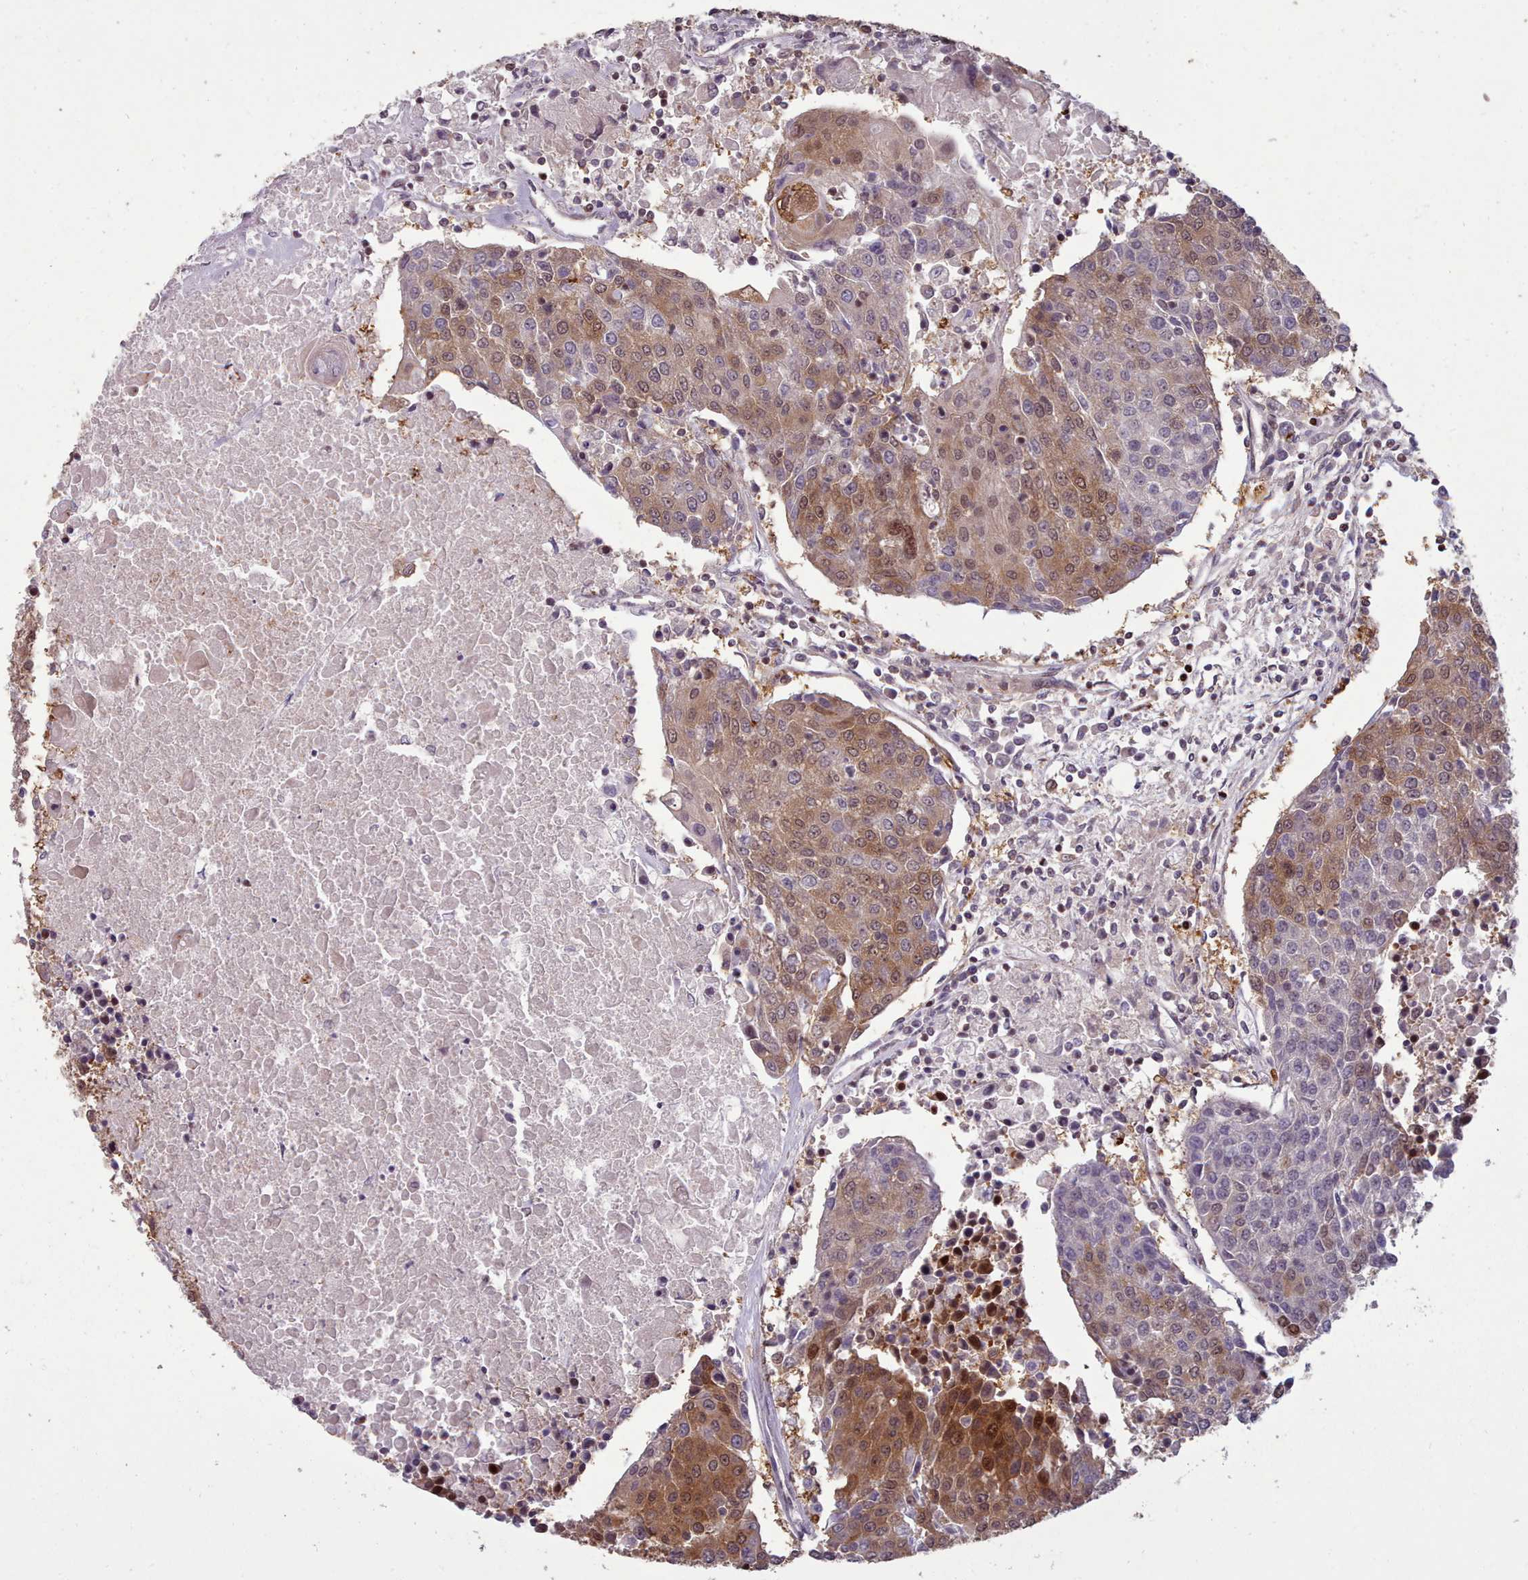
{"staining": {"intensity": "moderate", "quantity": ">75%", "location": "cytoplasmic/membranous,nuclear"}, "tissue": "urothelial cancer", "cell_type": "Tumor cells", "image_type": "cancer", "snomed": [{"axis": "morphology", "description": "Urothelial carcinoma, High grade"}, {"axis": "topography", "description": "Urinary bladder"}], "caption": "Protein staining exhibits moderate cytoplasmic/membranous and nuclear expression in approximately >75% of tumor cells in urothelial cancer.", "gene": "ENSA", "patient": {"sex": "female", "age": 85}}